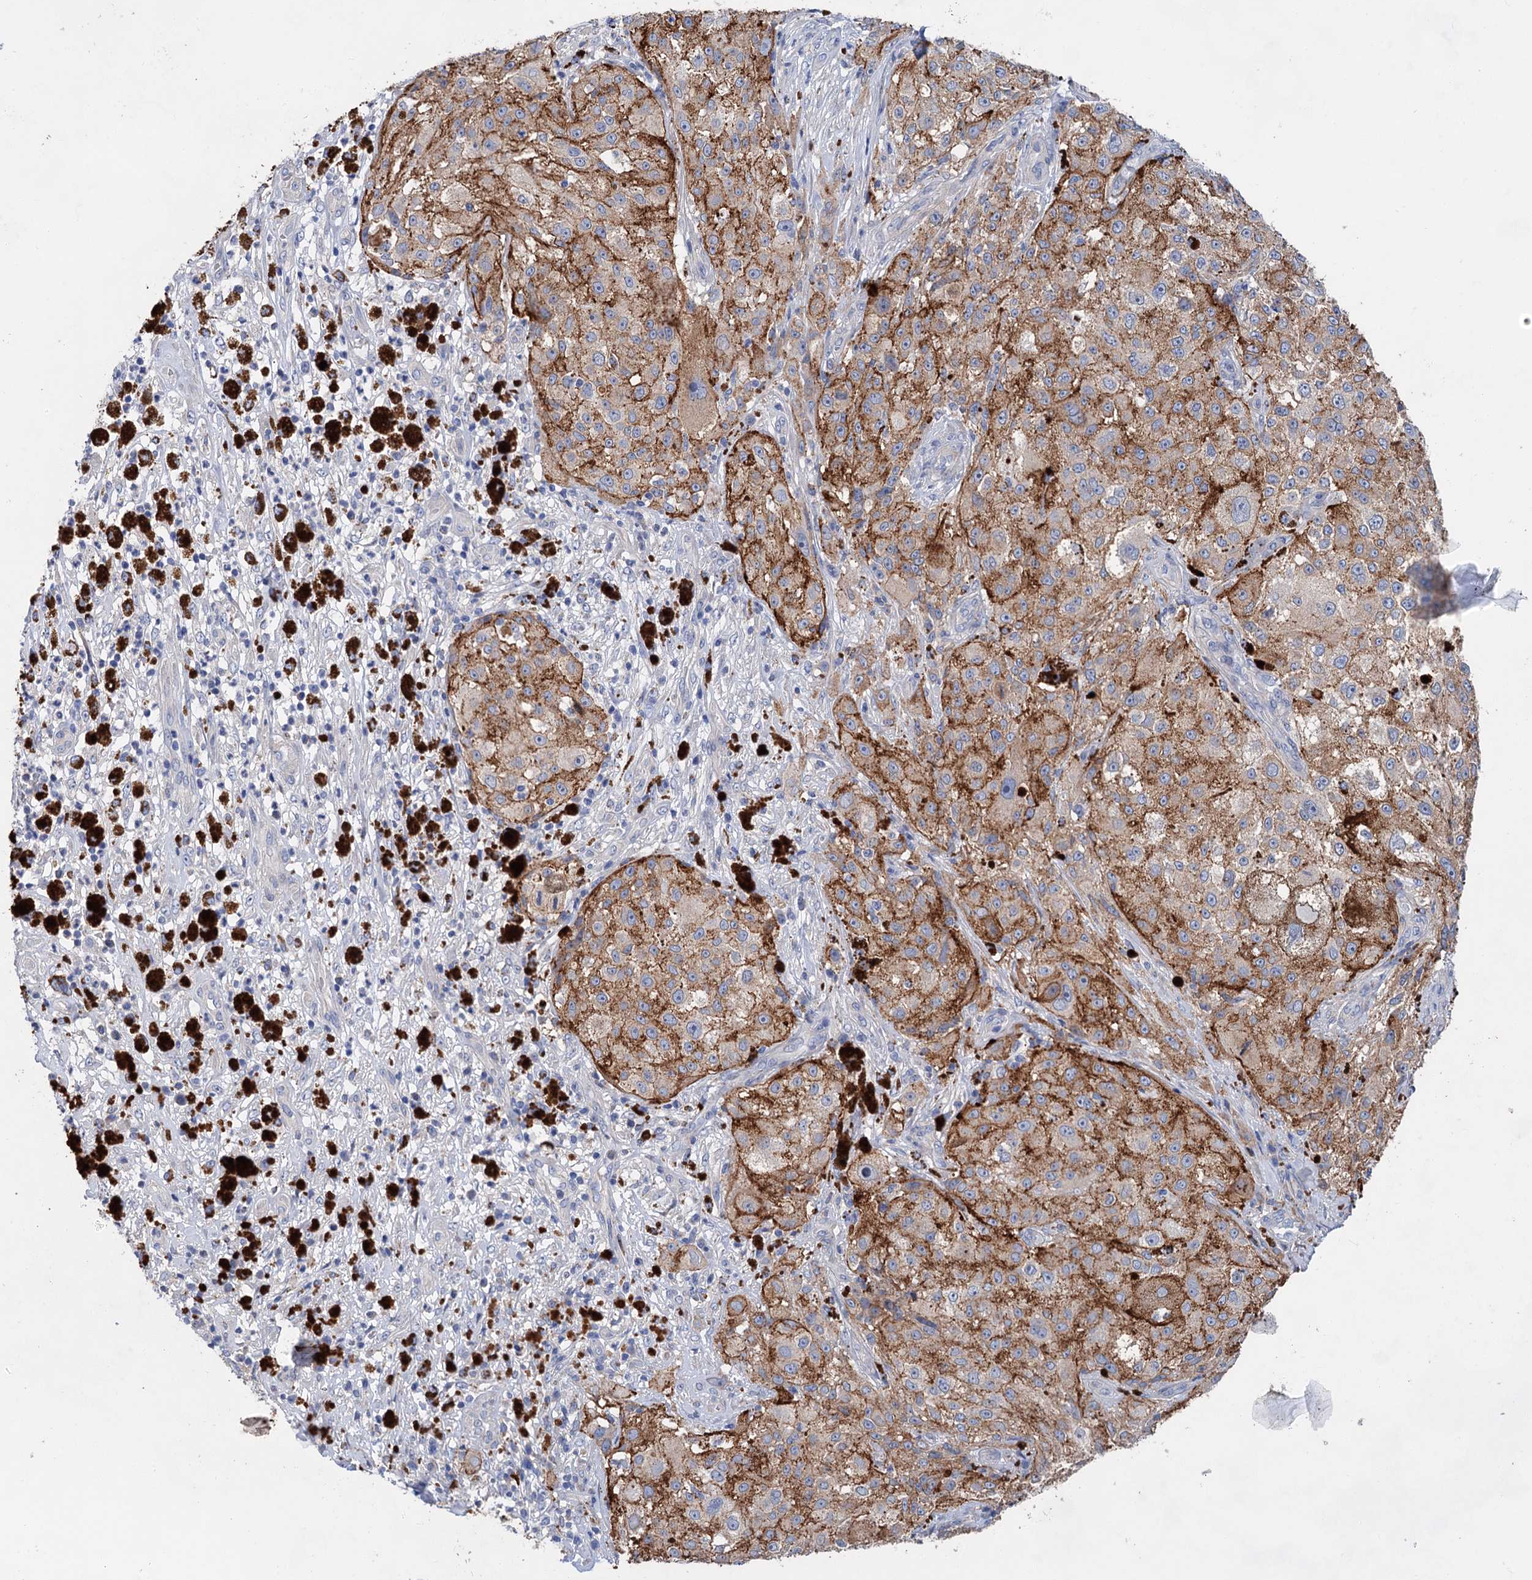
{"staining": {"intensity": "moderate", "quantity": ">75%", "location": "cytoplasmic/membranous"}, "tissue": "melanoma", "cell_type": "Tumor cells", "image_type": "cancer", "snomed": [{"axis": "morphology", "description": "Necrosis, NOS"}, {"axis": "morphology", "description": "Malignant melanoma, NOS"}, {"axis": "topography", "description": "Skin"}], "caption": "This is an image of immunohistochemistry (IHC) staining of melanoma, which shows moderate expression in the cytoplasmic/membranous of tumor cells.", "gene": "GPR155", "patient": {"sex": "female", "age": 87}}